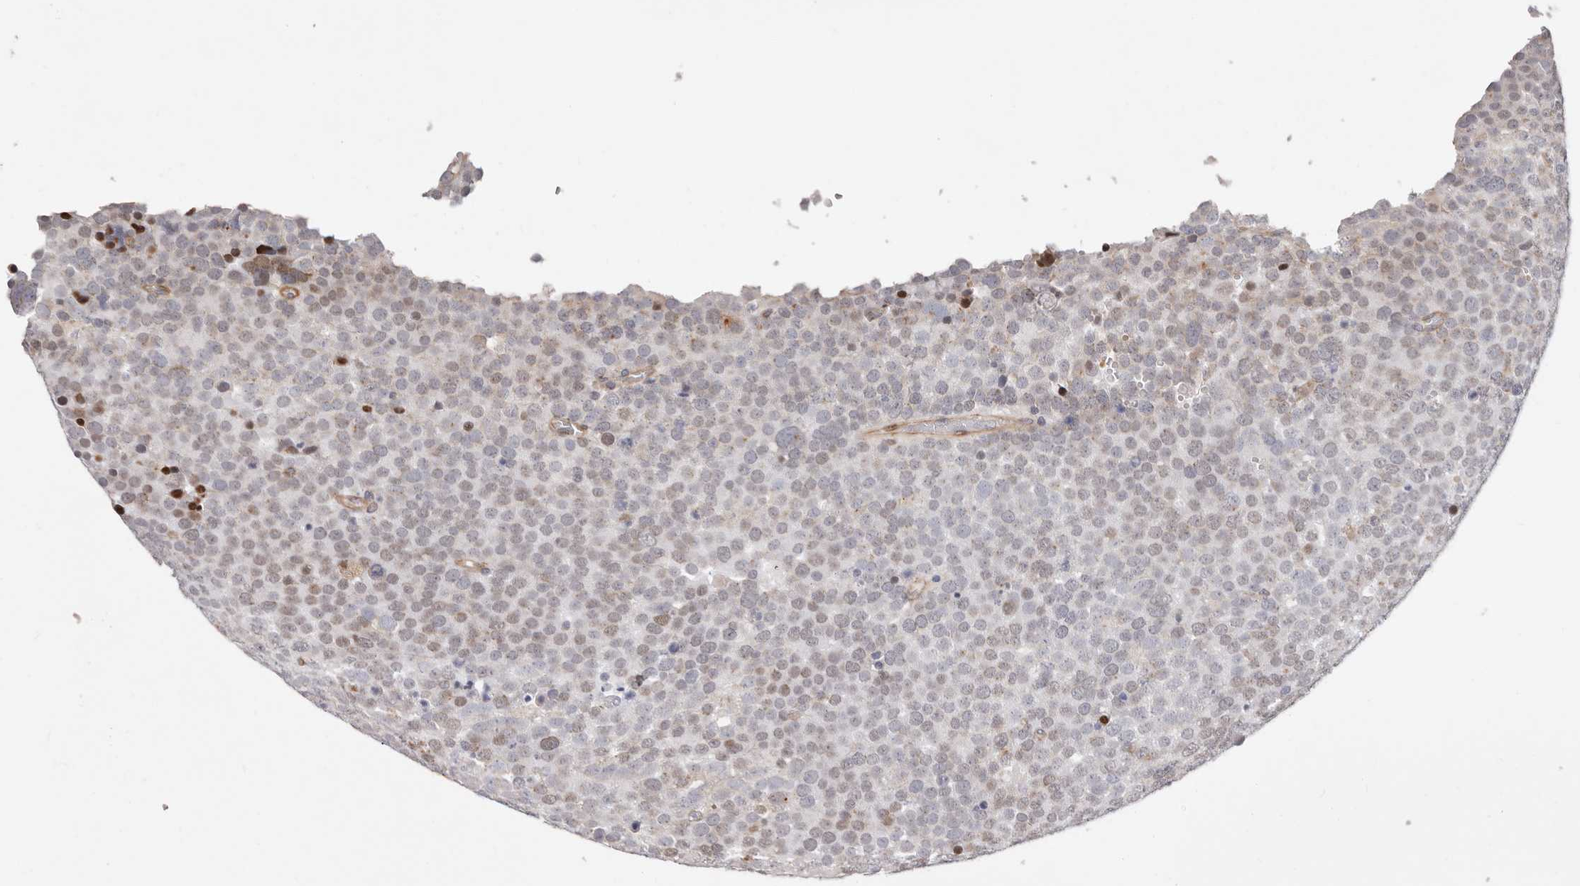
{"staining": {"intensity": "moderate", "quantity": "<25%", "location": "nuclear"}, "tissue": "testis cancer", "cell_type": "Tumor cells", "image_type": "cancer", "snomed": [{"axis": "morphology", "description": "Seminoma, NOS"}, {"axis": "topography", "description": "Testis"}], "caption": "Brown immunohistochemical staining in seminoma (testis) demonstrates moderate nuclear positivity in about <25% of tumor cells.", "gene": "EPHX3", "patient": {"sex": "male", "age": 71}}